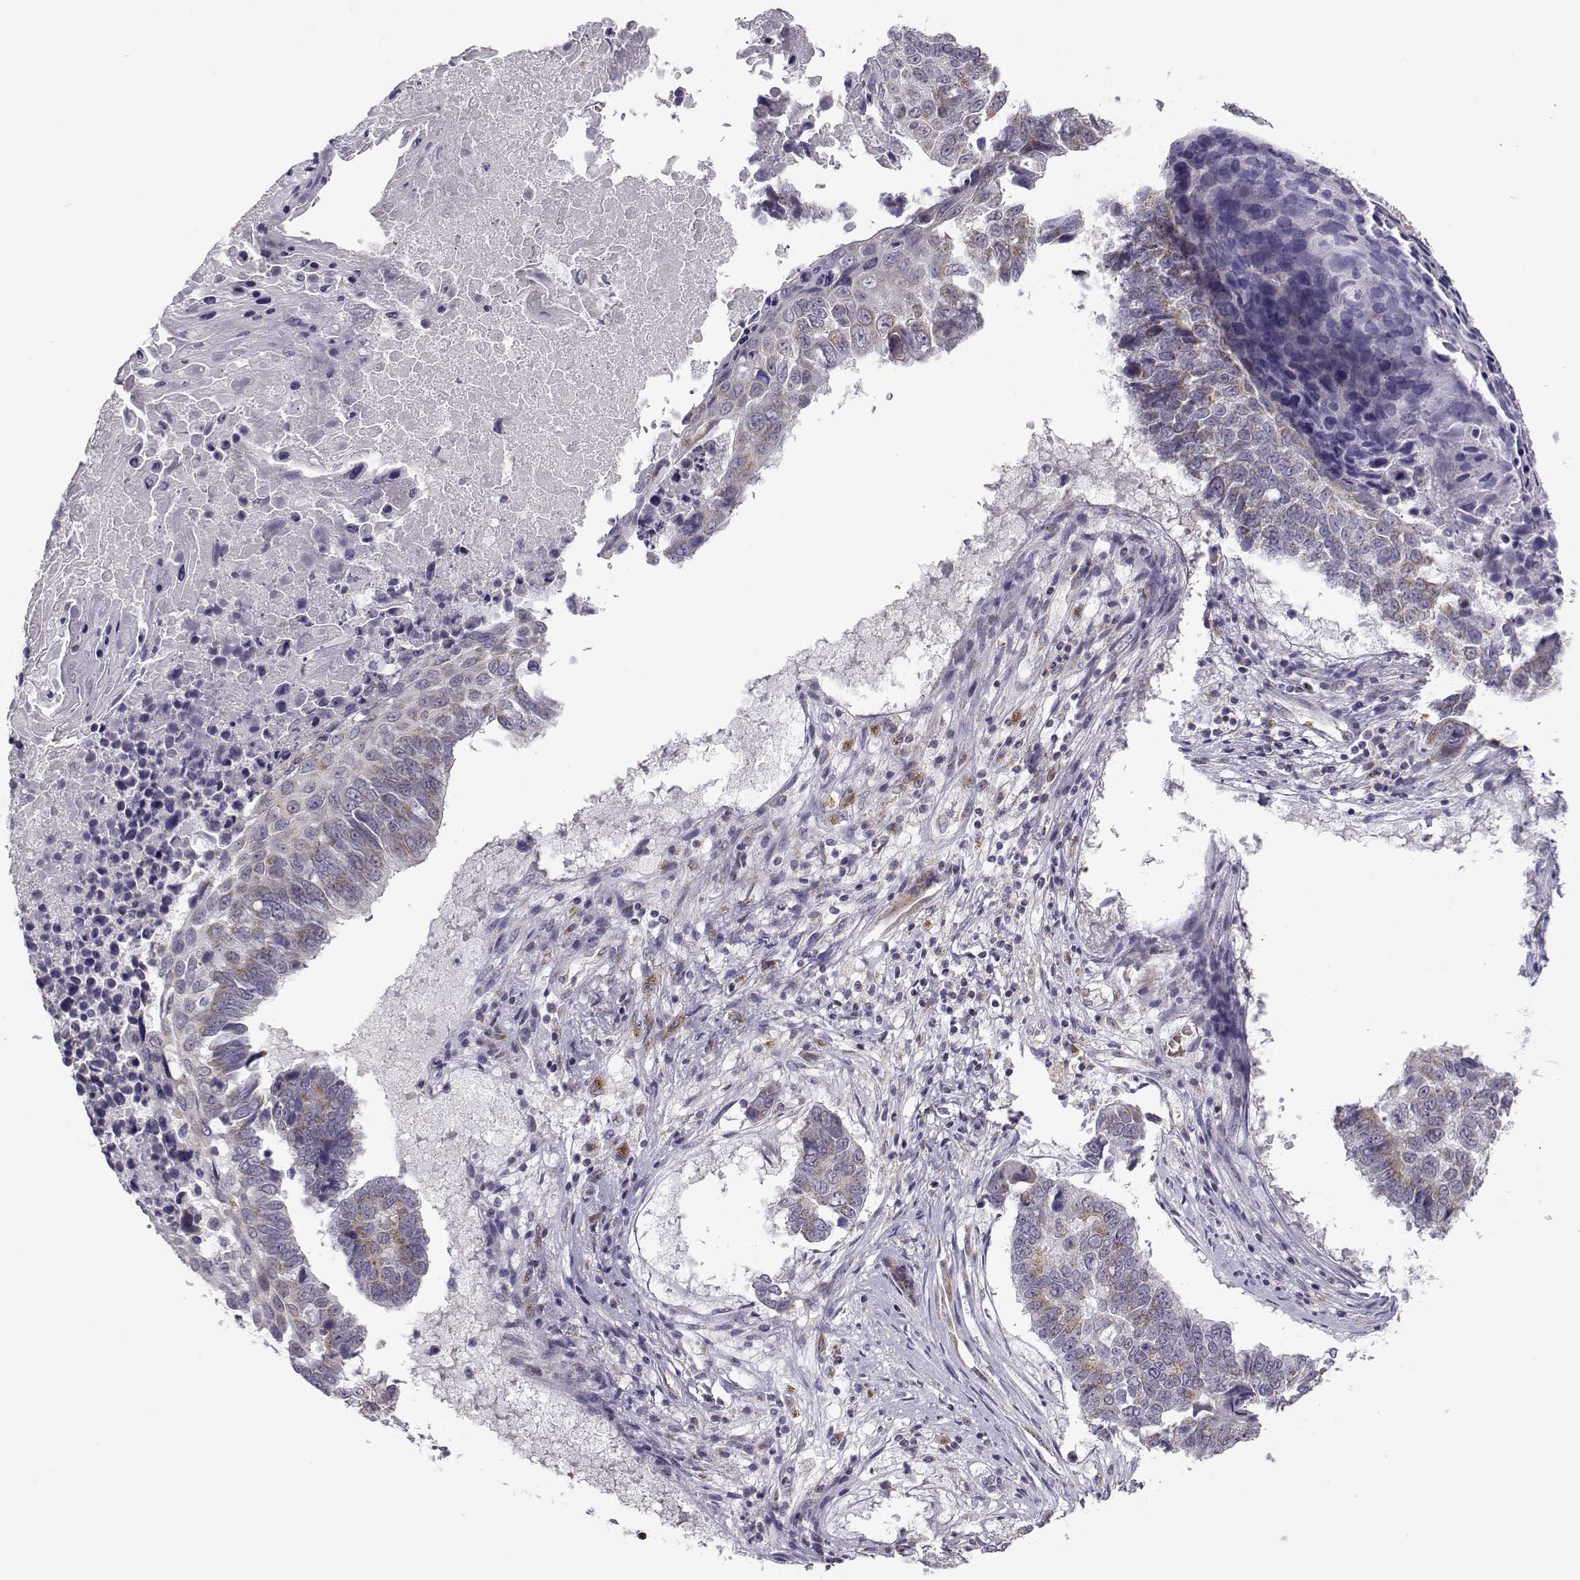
{"staining": {"intensity": "weak", "quantity": ">75%", "location": "cytoplasmic/membranous"}, "tissue": "lung cancer", "cell_type": "Tumor cells", "image_type": "cancer", "snomed": [{"axis": "morphology", "description": "Squamous cell carcinoma, NOS"}, {"axis": "topography", "description": "Lung"}], "caption": "IHC of human lung cancer demonstrates low levels of weak cytoplasmic/membranous staining in about >75% of tumor cells.", "gene": "SLC4A5", "patient": {"sex": "male", "age": 73}}